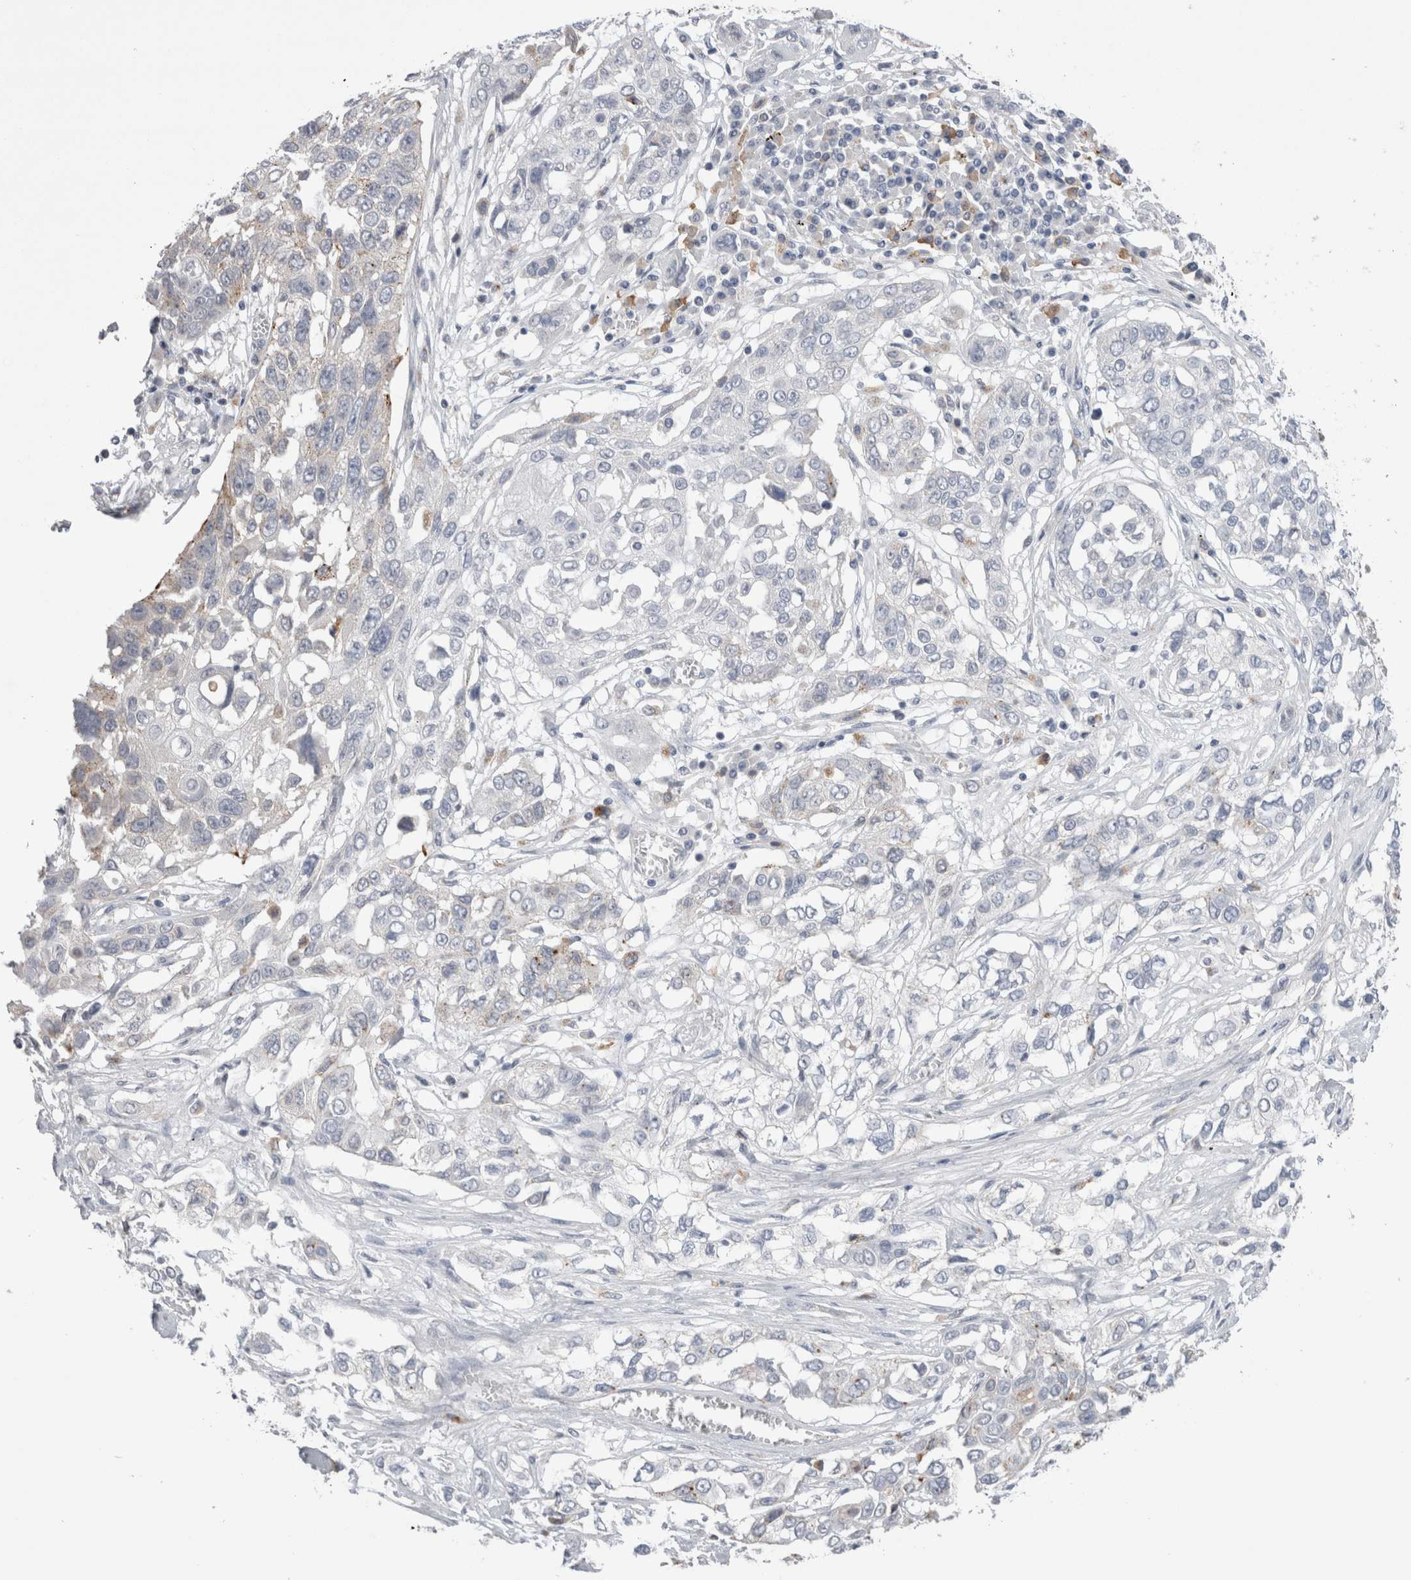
{"staining": {"intensity": "negative", "quantity": "none", "location": "none"}, "tissue": "lung cancer", "cell_type": "Tumor cells", "image_type": "cancer", "snomed": [{"axis": "morphology", "description": "Squamous cell carcinoma, NOS"}, {"axis": "topography", "description": "Lung"}], "caption": "Tumor cells show no significant protein positivity in lung squamous cell carcinoma.", "gene": "EPDR1", "patient": {"sex": "male", "age": 71}}